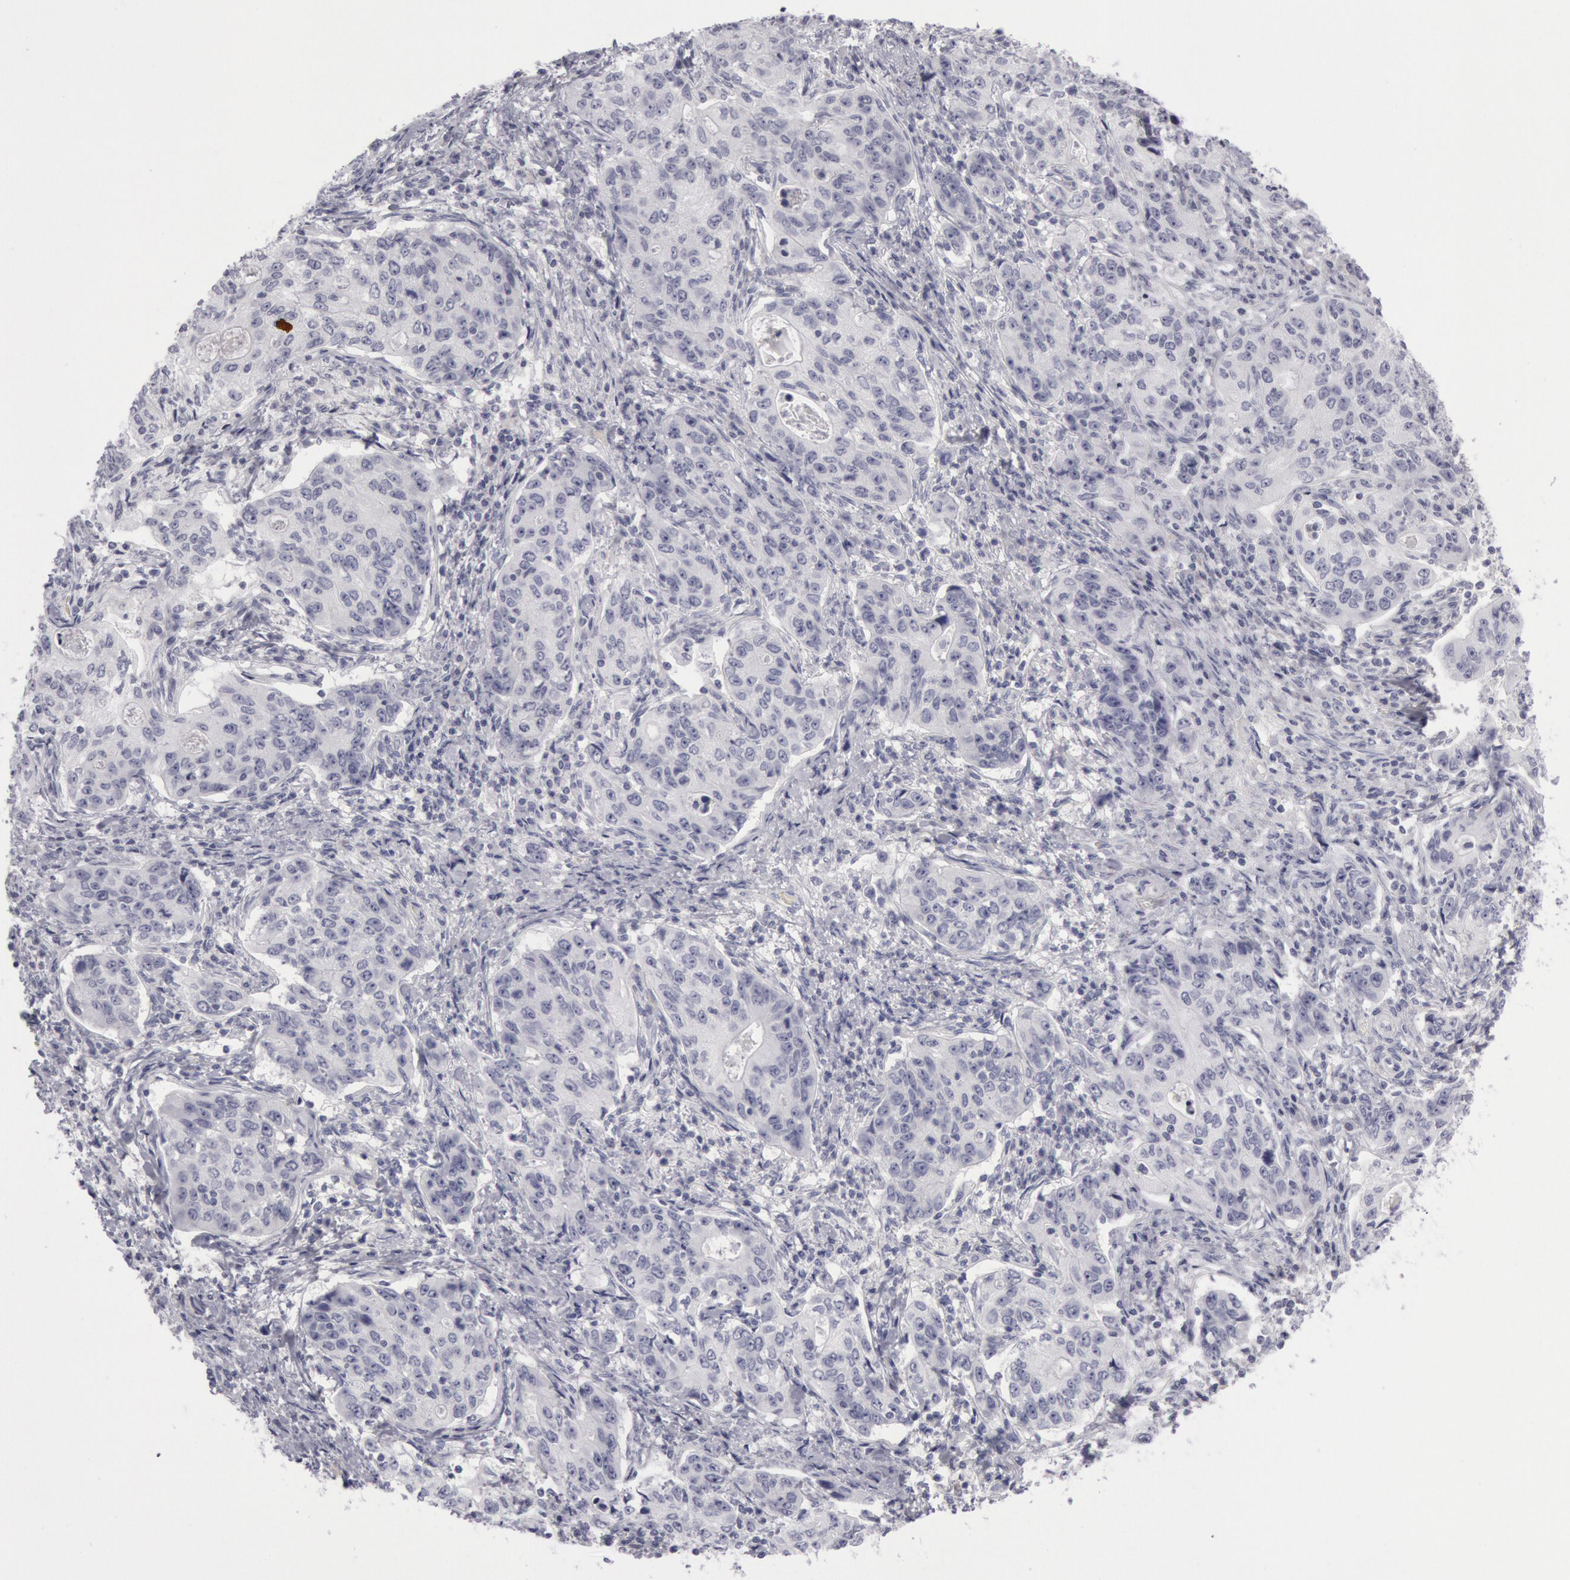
{"staining": {"intensity": "negative", "quantity": "none", "location": "none"}, "tissue": "stomach cancer", "cell_type": "Tumor cells", "image_type": "cancer", "snomed": [{"axis": "morphology", "description": "Adenocarcinoma, NOS"}, {"axis": "topography", "description": "Esophagus"}, {"axis": "topography", "description": "Stomach"}], "caption": "IHC of stomach cancer (adenocarcinoma) shows no positivity in tumor cells.", "gene": "KRT16", "patient": {"sex": "male", "age": 74}}